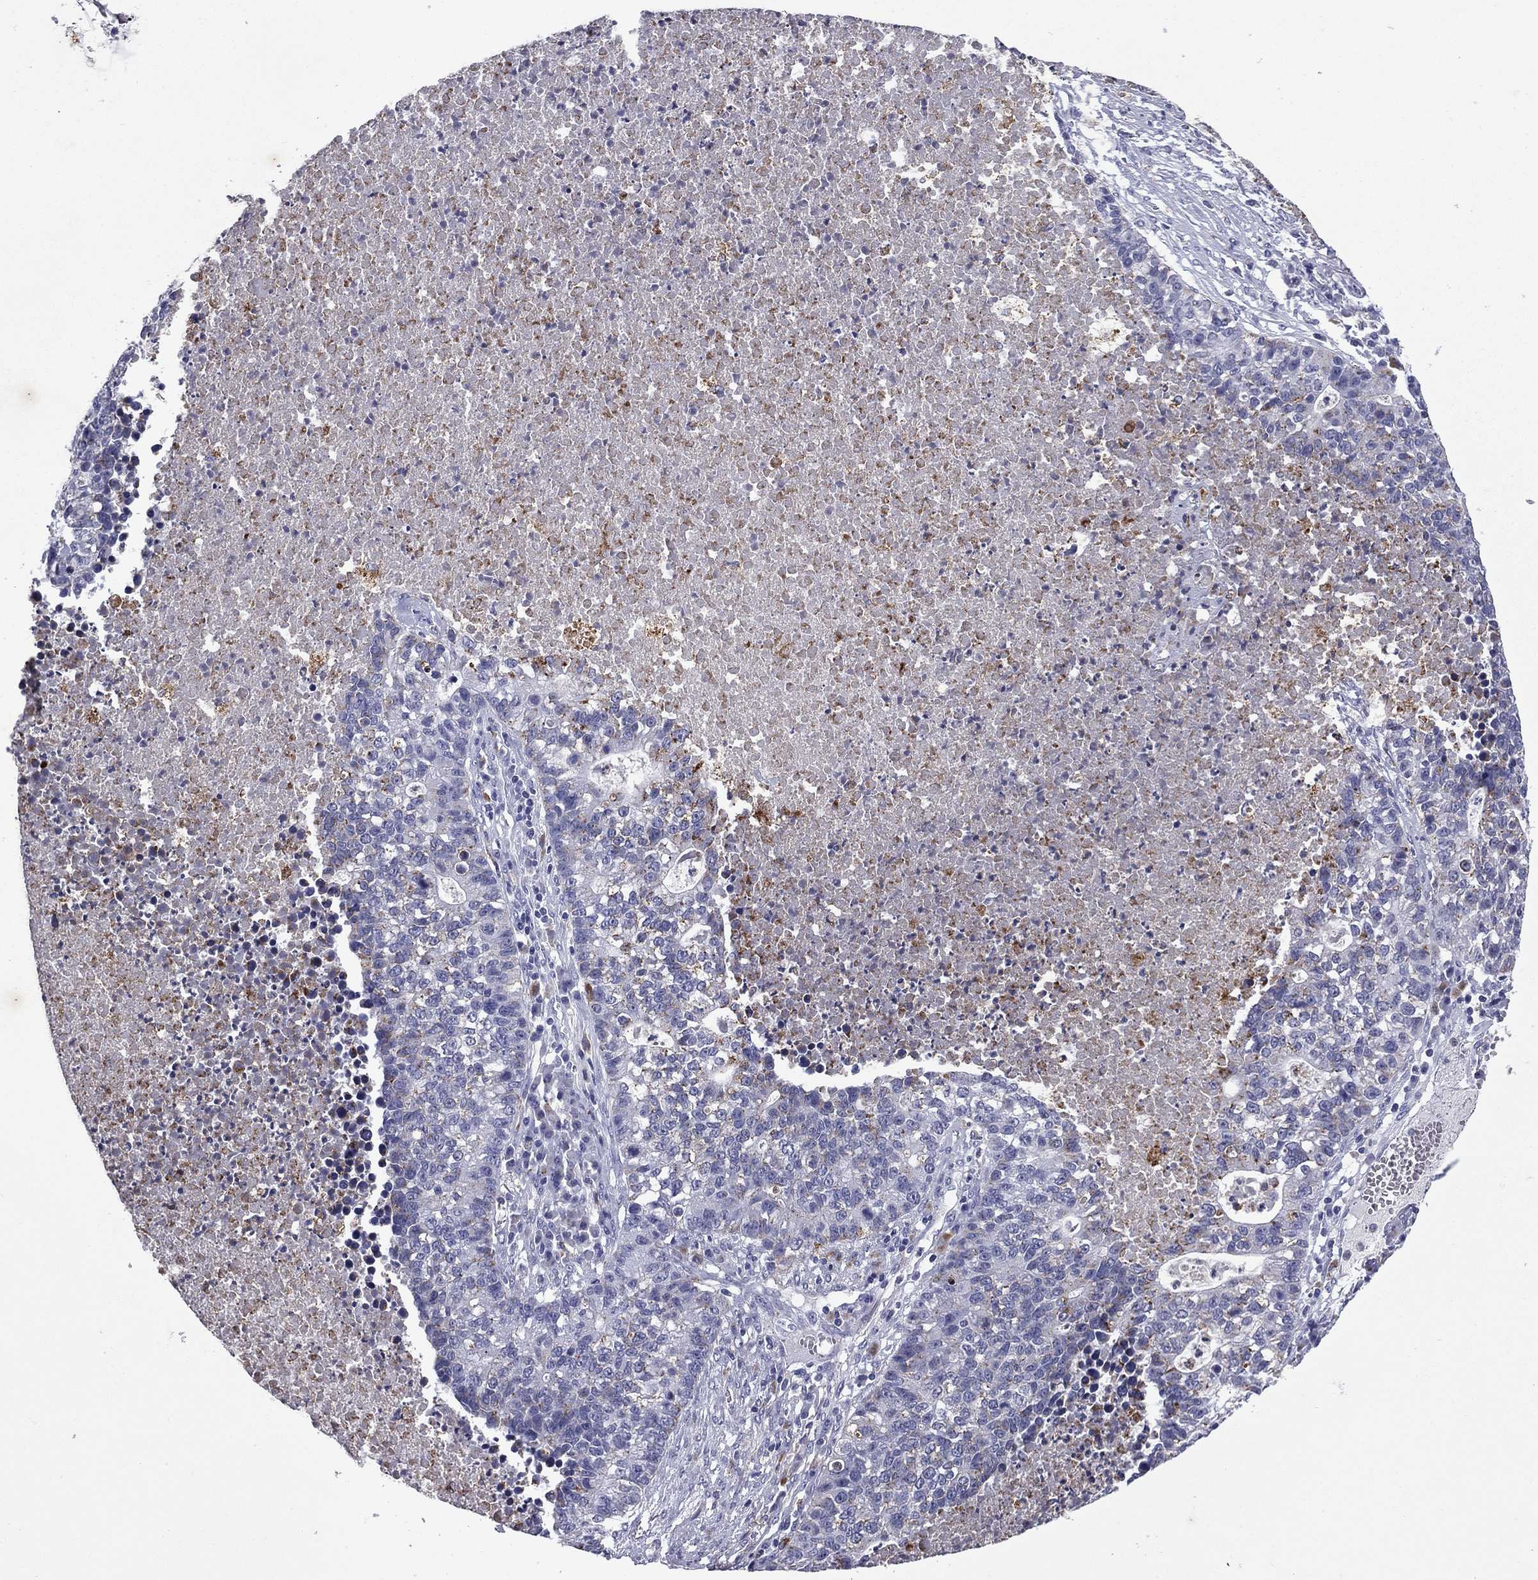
{"staining": {"intensity": "negative", "quantity": "none", "location": "none"}, "tissue": "lung cancer", "cell_type": "Tumor cells", "image_type": "cancer", "snomed": [{"axis": "morphology", "description": "Adenocarcinoma, NOS"}, {"axis": "topography", "description": "Lung"}], "caption": "This photomicrograph is of lung adenocarcinoma stained with immunohistochemistry to label a protein in brown with the nuclei are counter-stained blue. There is no staining in tumor cells.", "gene": "MADCAM1", "patient": {"sex": "male", "age": 57}}